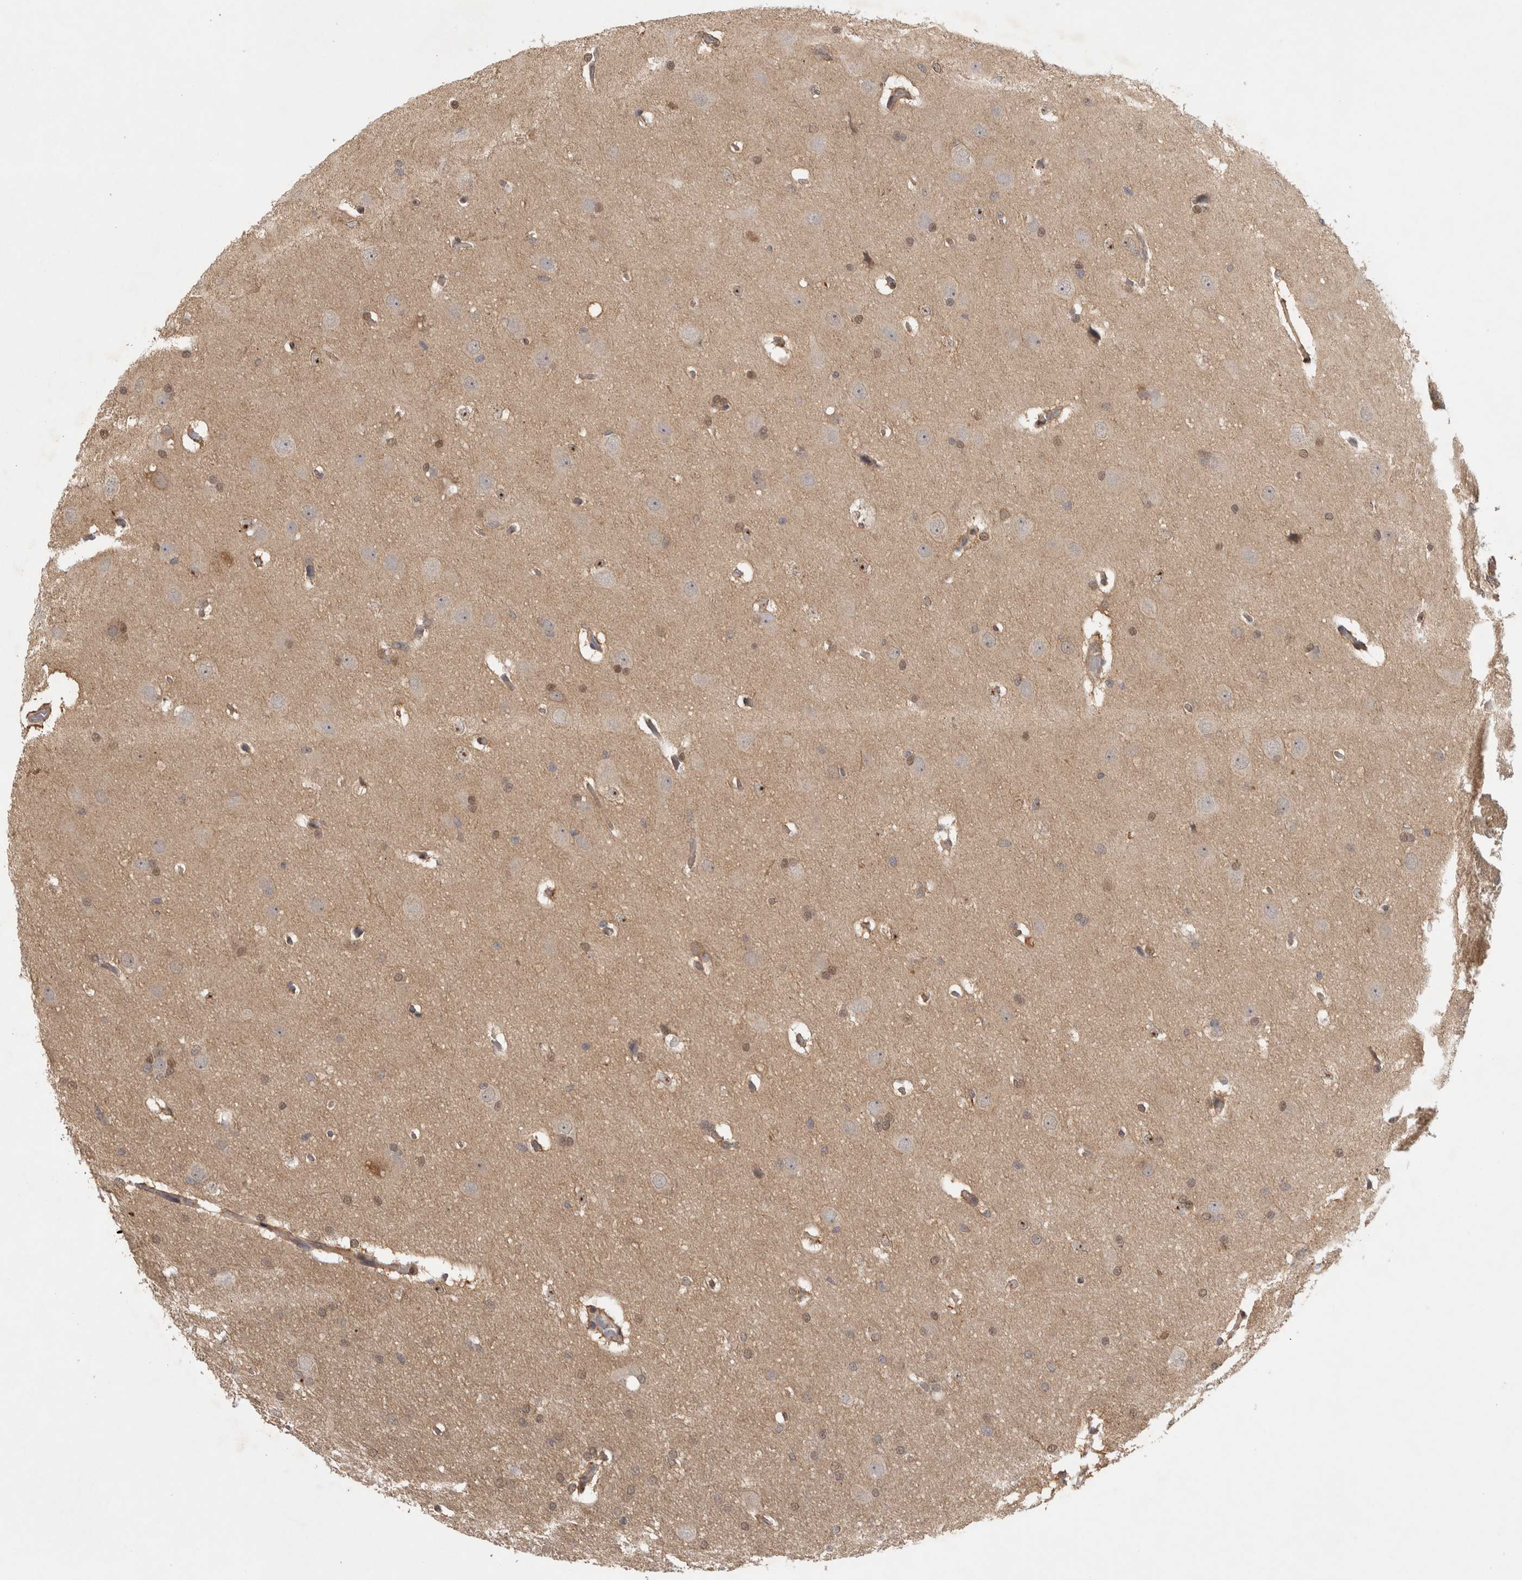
{"staining": {"intensity": "weak", "quantity": "25%-75%", "location": "nuclear"}, "tissue": "glioma", "cell_type": "Tumor cells", "image_type": "cancer", "snomed": [{"axis": "morphology", "description": "Glioma, malignant, Low grade"}, {"axis": "topography", "description": "Brain"}], "caption": "This is a photomicrograph of IHC staining of malignant glioma (low-grade), which shows weak expression in the nuclear of tumor cells.", "gene": "PIGP", "patient": {"sex": "female", "age": 37}}